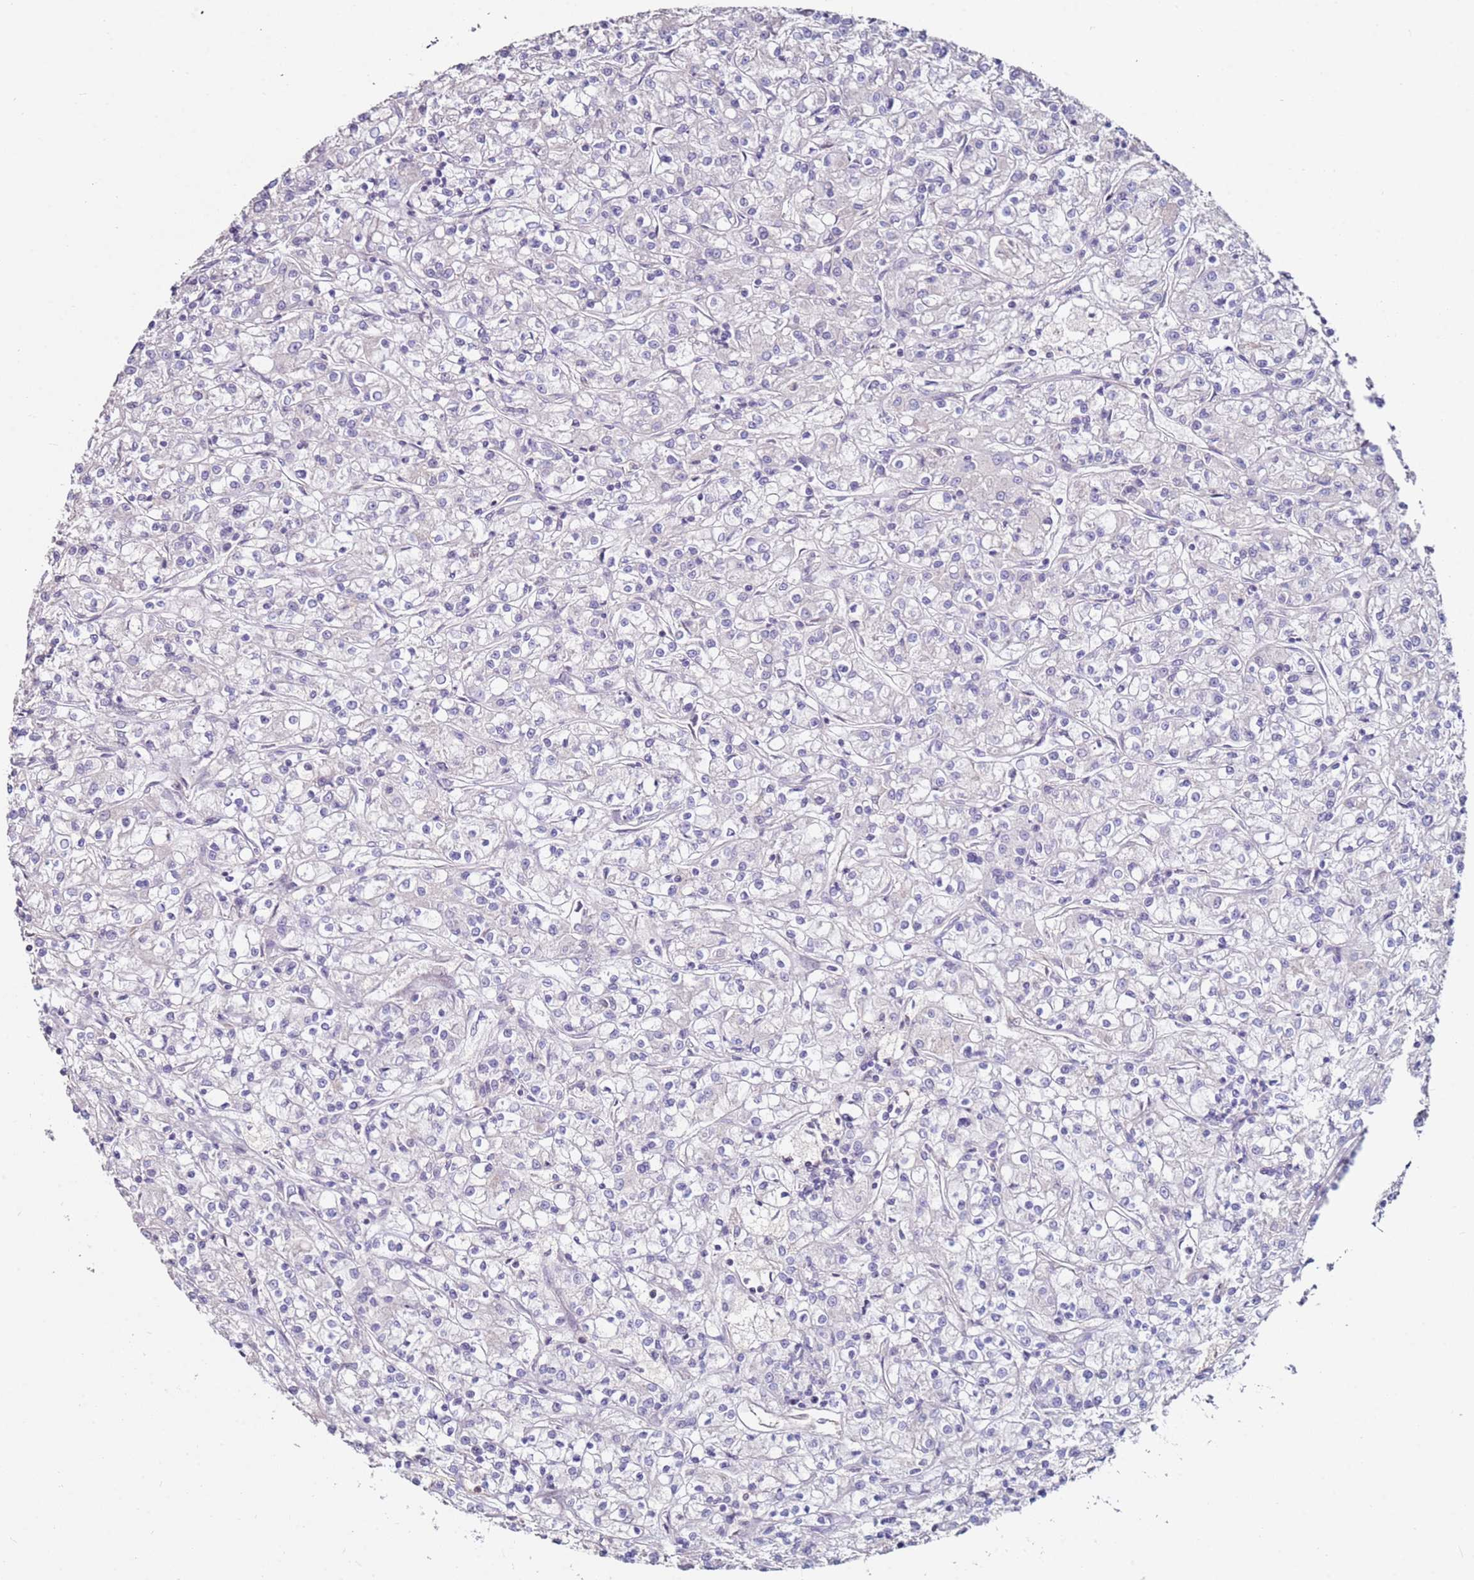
{"staining": {"intensity": "negative", "quantity": "none", "location": "none"}, "tissue": "renal cancer", "cell_type": "Tumor cells", "image_type": "cancer", "snomed": [{"axis": "morphology", "description": "Adenocarcinoma, NOS"}, {"axis": "topography", "description": "Kidney"}], "caption": "There is no significant positivity in tumor cells of renal cancer (adenocarcinoma).", "gene": "RARS2", "patient": {"sex": "female", "age": 59}}